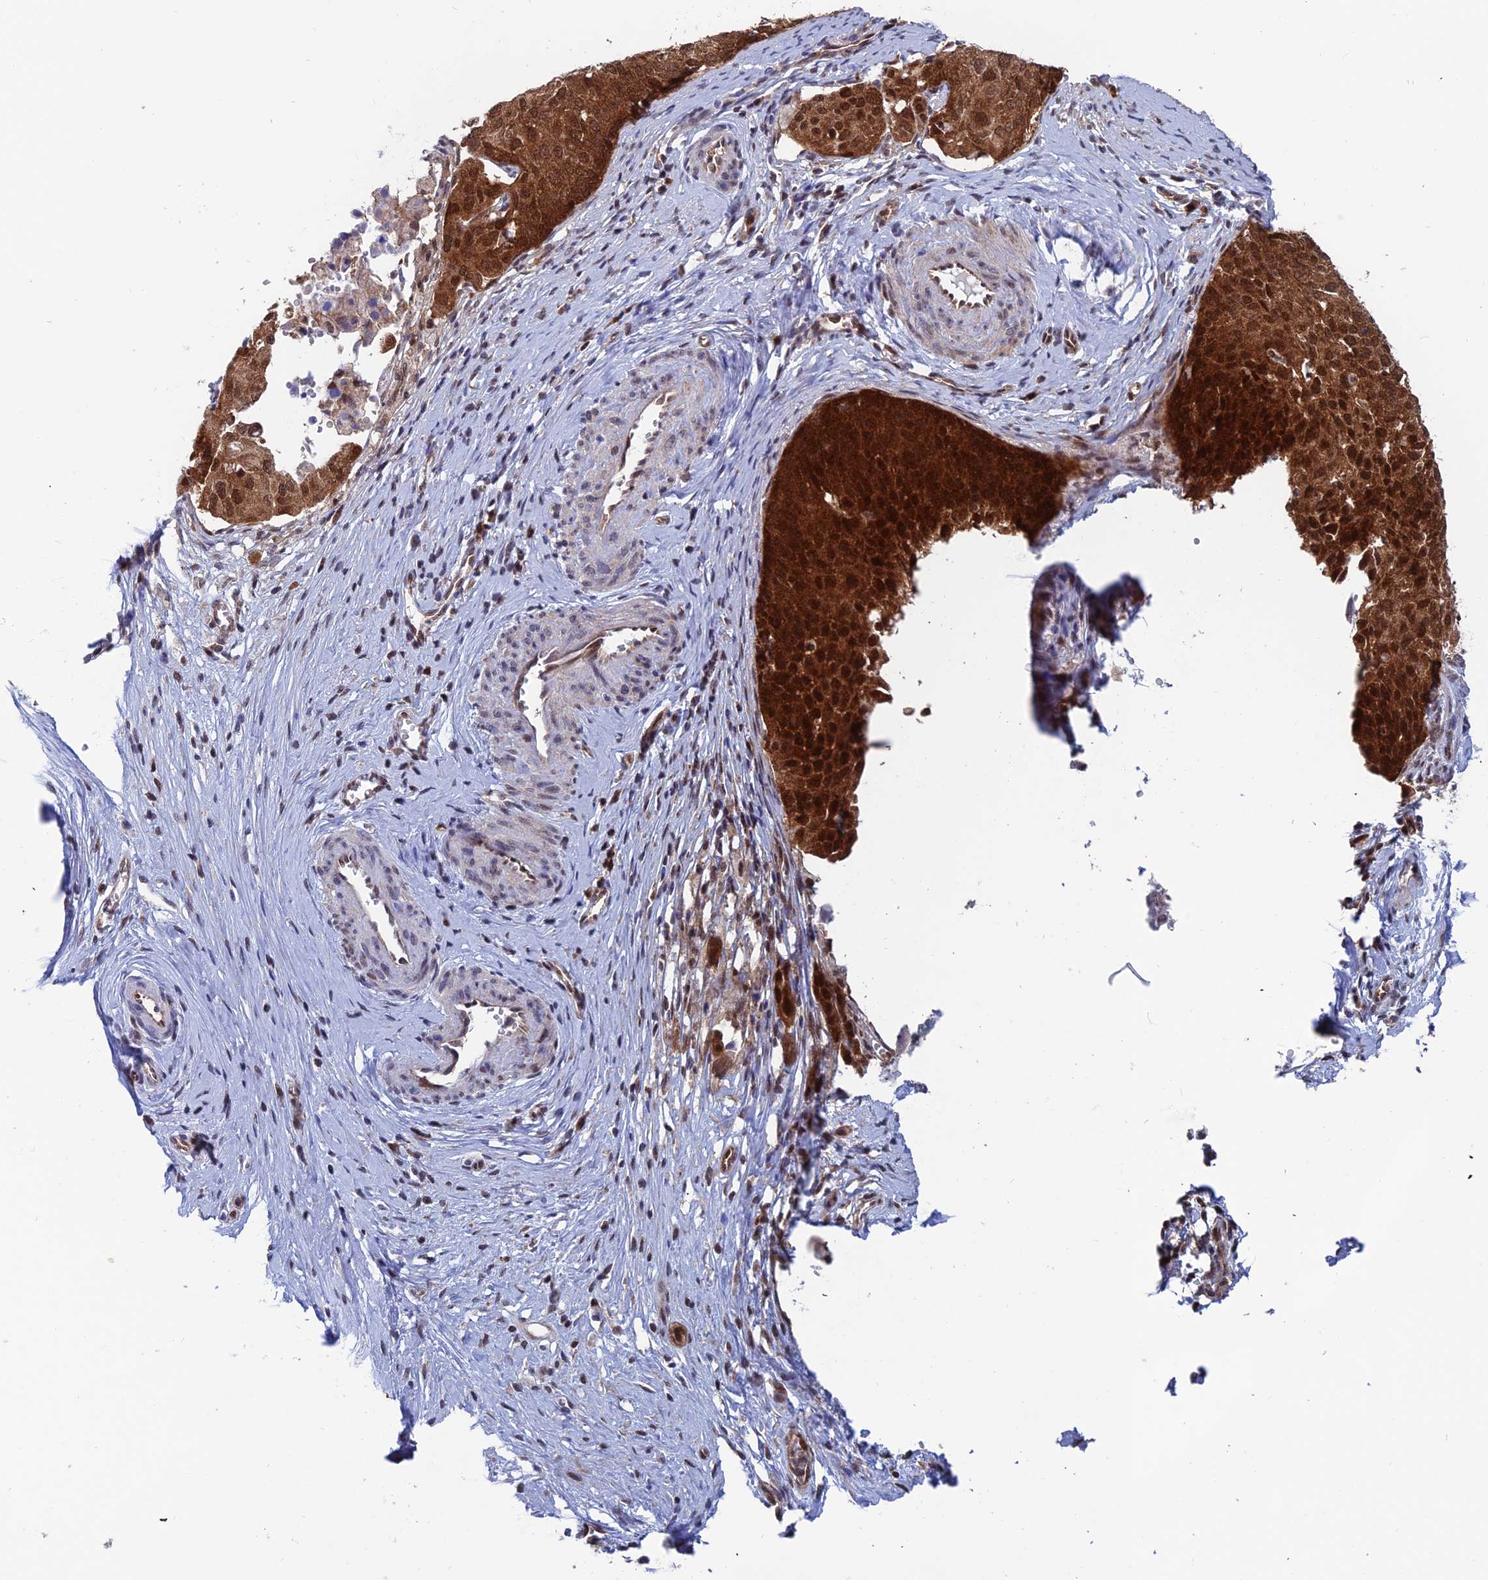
{"staining": {"intensity": "strong", "quantity": ">75%", "location": "cytoplasmic/membranous,nuclear"}, "tissue": "cervical cancer", "cell_type": "Tumor cells", "image_type": "cancer", "snomed": [{"axis": "morphology", "description": "Squamous cell carcinoma, NOS"}, {"axis": "topography", "description": "Cervix"}], "caption": "Protein expression analysis of cervical cancer reveals strong cytoplasmic/membranous and nuclear expression in approximately >75% of tumor cells.", "gene": "IGBP1", "patient": {"sex": "female", "age": 44}}